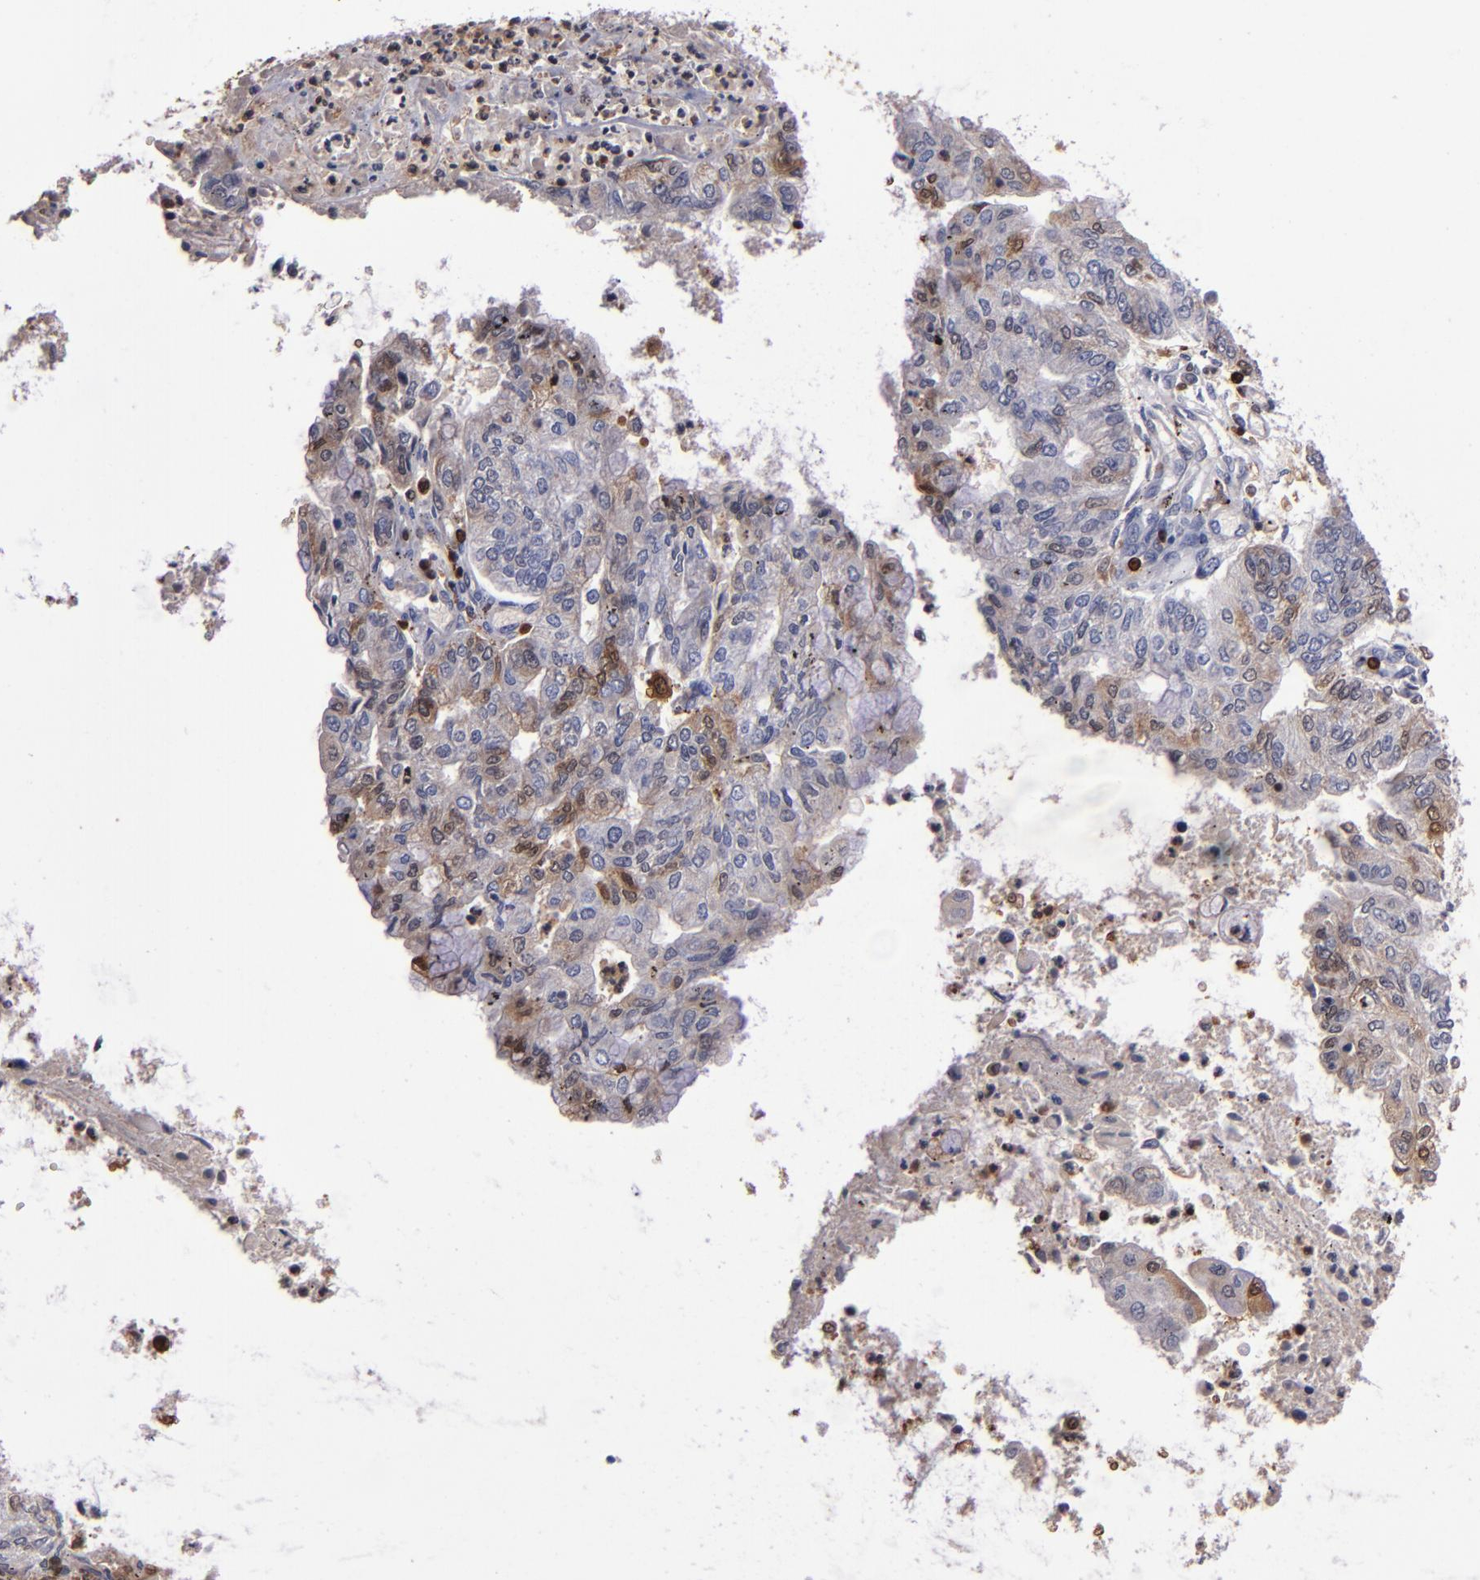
{"staining": {"intensity": "weak", "quantity": "<25%", "location": "cytoplasmic/membranous,nuclear"}, "tissue": "endometrial cancer", "cell_type": "Tumor cells", "image_type": "cancer", "snomed": [{"axis": "morphology", "description": "Adenocarcinoma, NOS"}, {"axis": "topography", "description": "Endometrium"}], "caption": "This histopathology image is of endometrial adenocarcinoma stained with immunohistochemistry (IHC) to label a protein in brown with the nuclei are counter-stained blue. There is no staining in tumor cells. (Brightfield microscopy of DAB (3,3'-diaminobenzidine) immunohistochemistry (IHC) at high magnification).", "gene": "S100A4", "patient": {"sex": "female", "age": 59}}